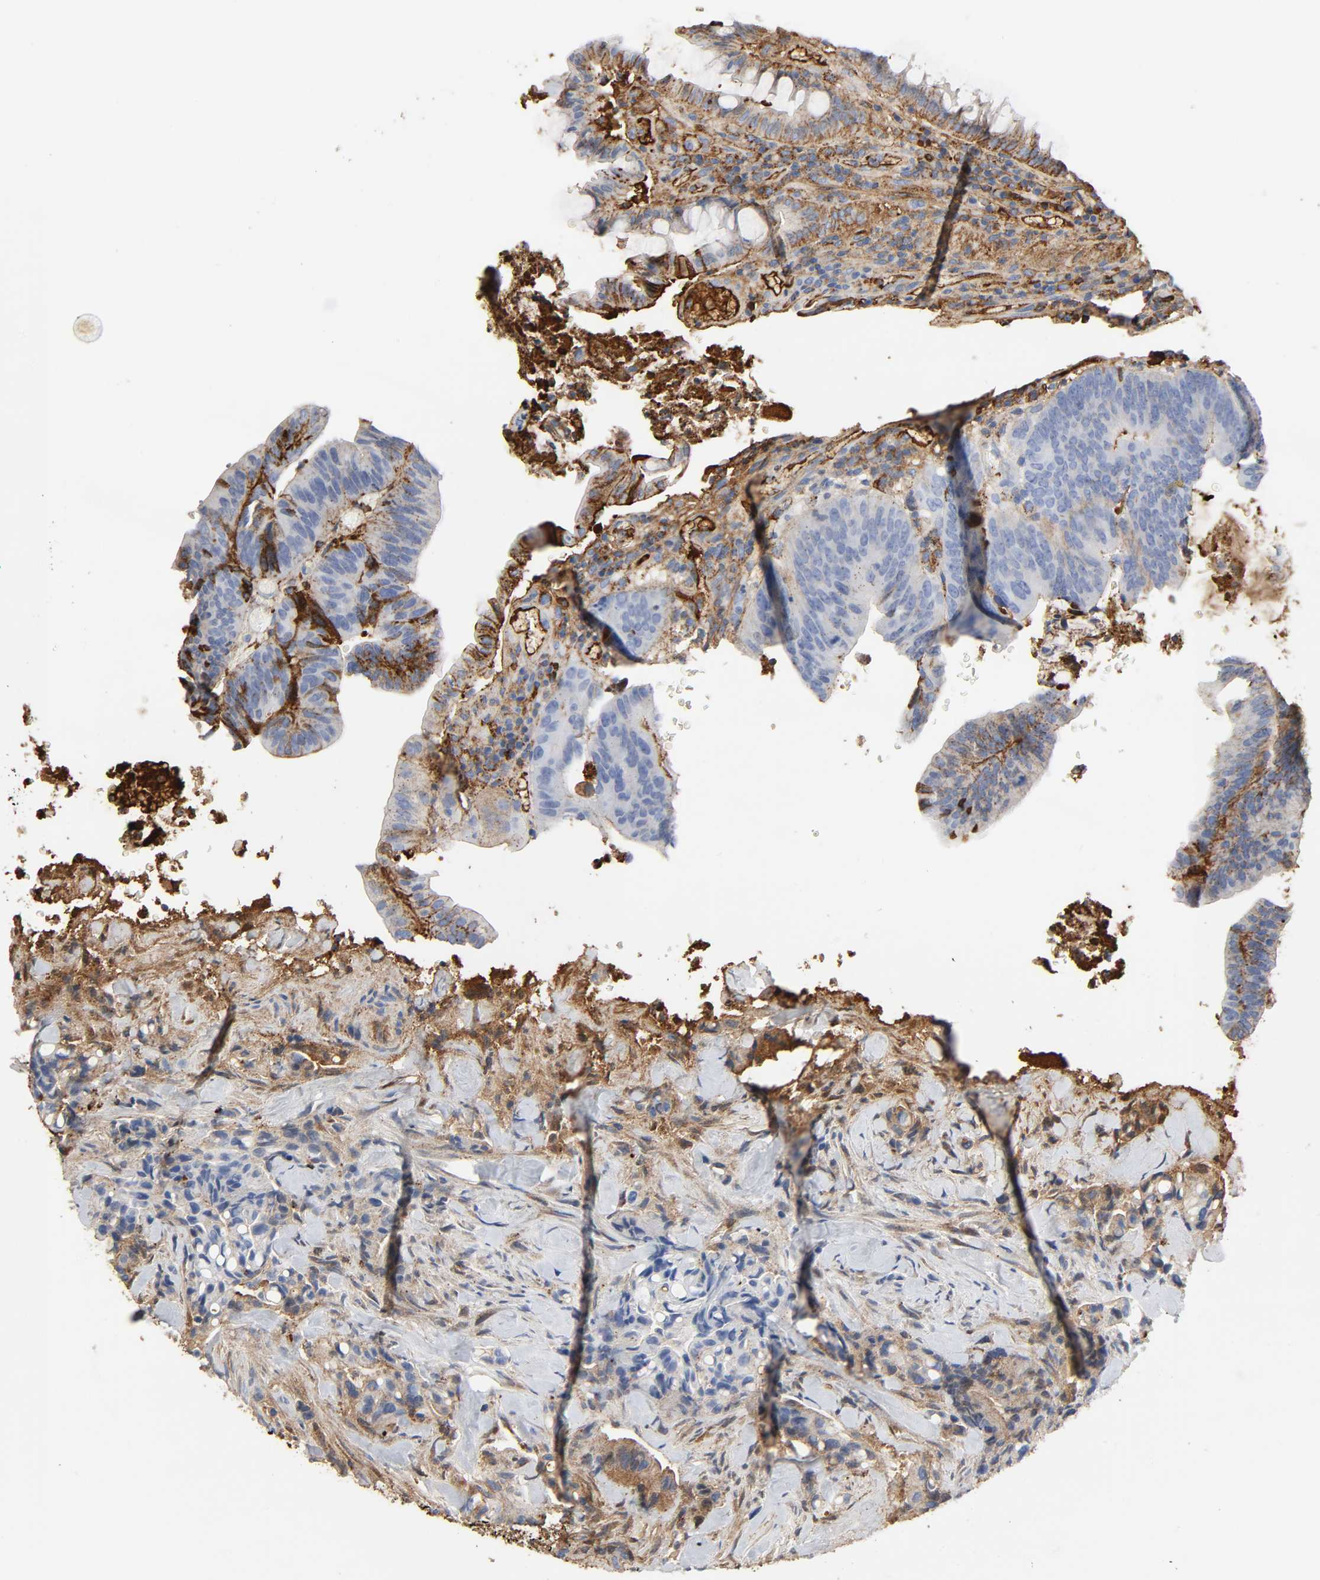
{"staining": {"intensity": "moderate", "quantity": "<25%", "location": "cytoplasmic/membranous"}, "tissue": "colorectal cancer", "cell_type": "Tumor cells", "image_type": "cancer", "snomed": [{"axis": "morphology", "description": "Normal tissue, NOS"}, {"axis": "morphology", "description": "Adenocarcinoma, NOS"}, {"axis": "topography", "description": "Colon"}], "caption": "Colorectal cancer tissue demonstrates moderate cytoplasmic/membranous expression in approximately <25% of tumor cells, visualized by immunohistochemistry. (DAB (3,3'-diaminobenzidine) IHC with brightfield microscopy, high magnification).", "gene": "C3", "patient": {"sex": "male", "age": 82}}